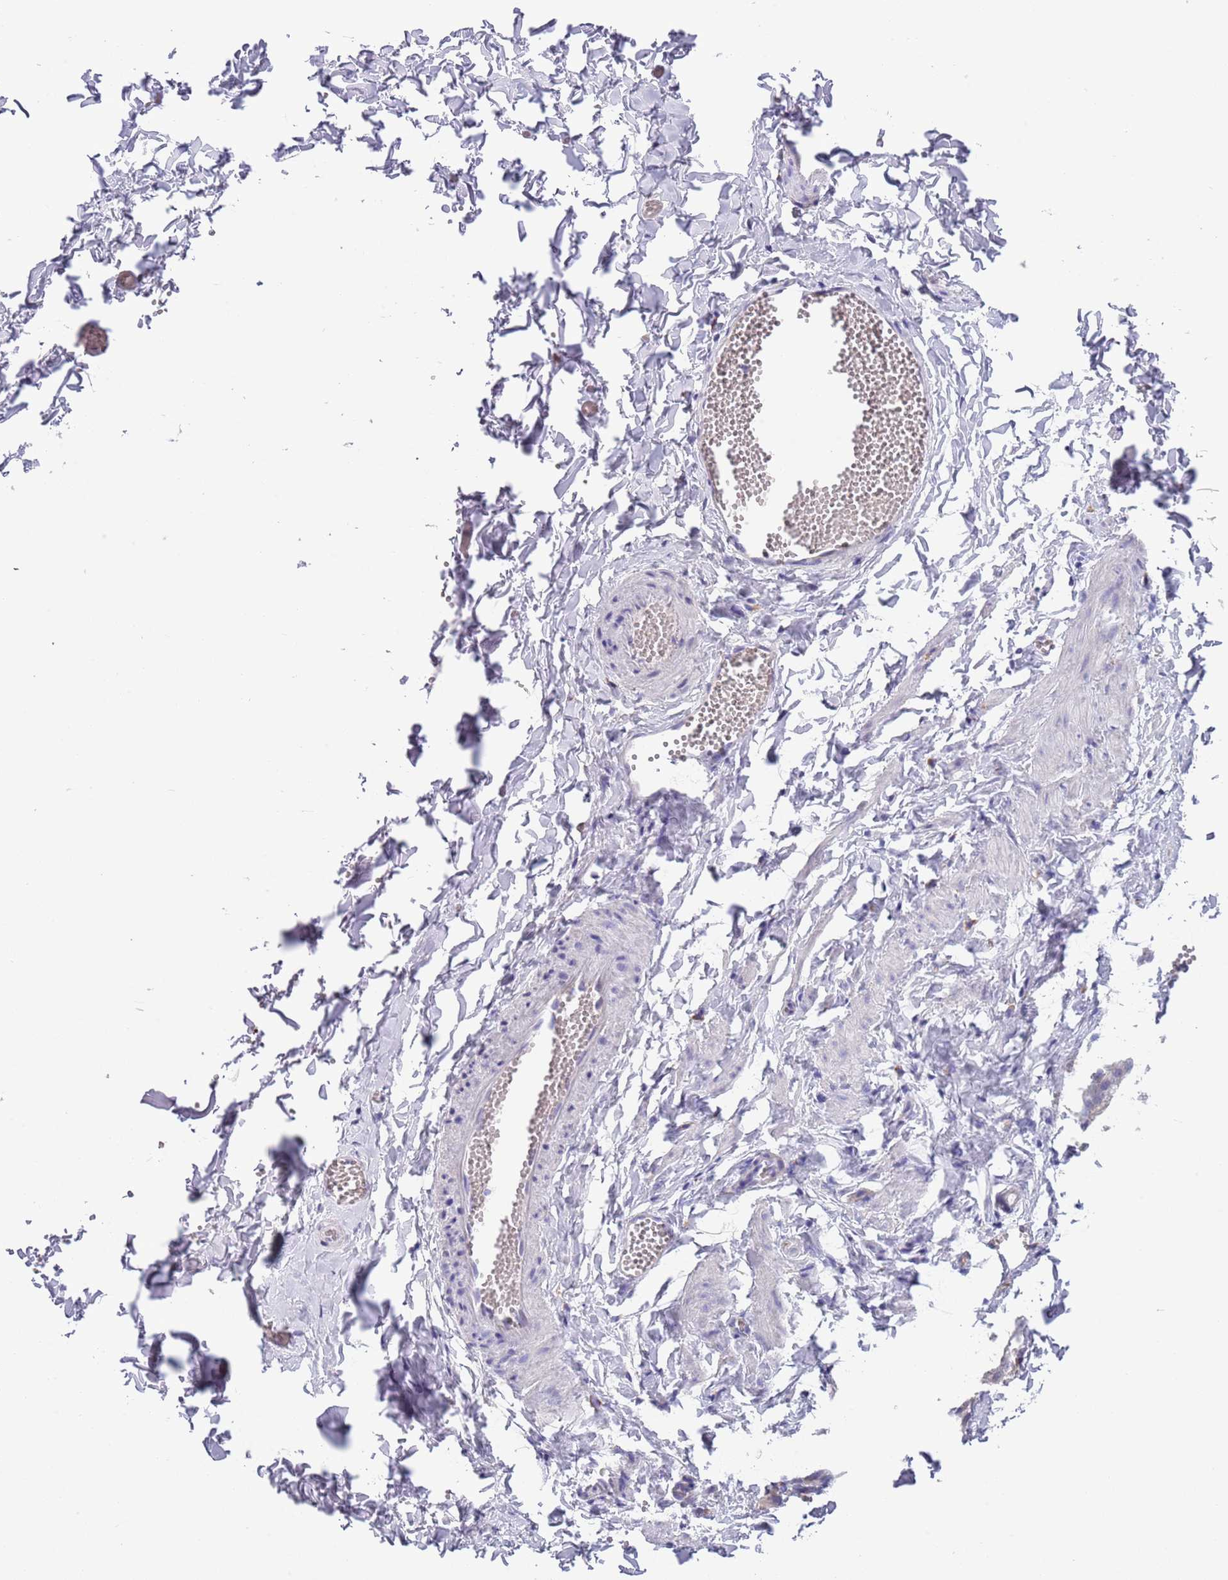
{"staining": {"intensity": "negative", "quantity": "none", "location": "none"}, "tissue": "adipose tissue", "cell_type": "Adipocytes", "image_type": "normal", "snomed": [{"axis": "morphology", "description": "Normal tissue, NOS"}, {"axis": "topography", "description": "Gallbladder"}, {"axis": "topography", "description": "Peripheral nerve tissue"}], "caption": "A histopathology image of adipose tissue stained for a protein demonstrates no brown staining in adipocytes. (DAB IHC with hematoxylin counter stain).", "gene": "ZFP2", "patient": {"sex": "male", "age": 38}}